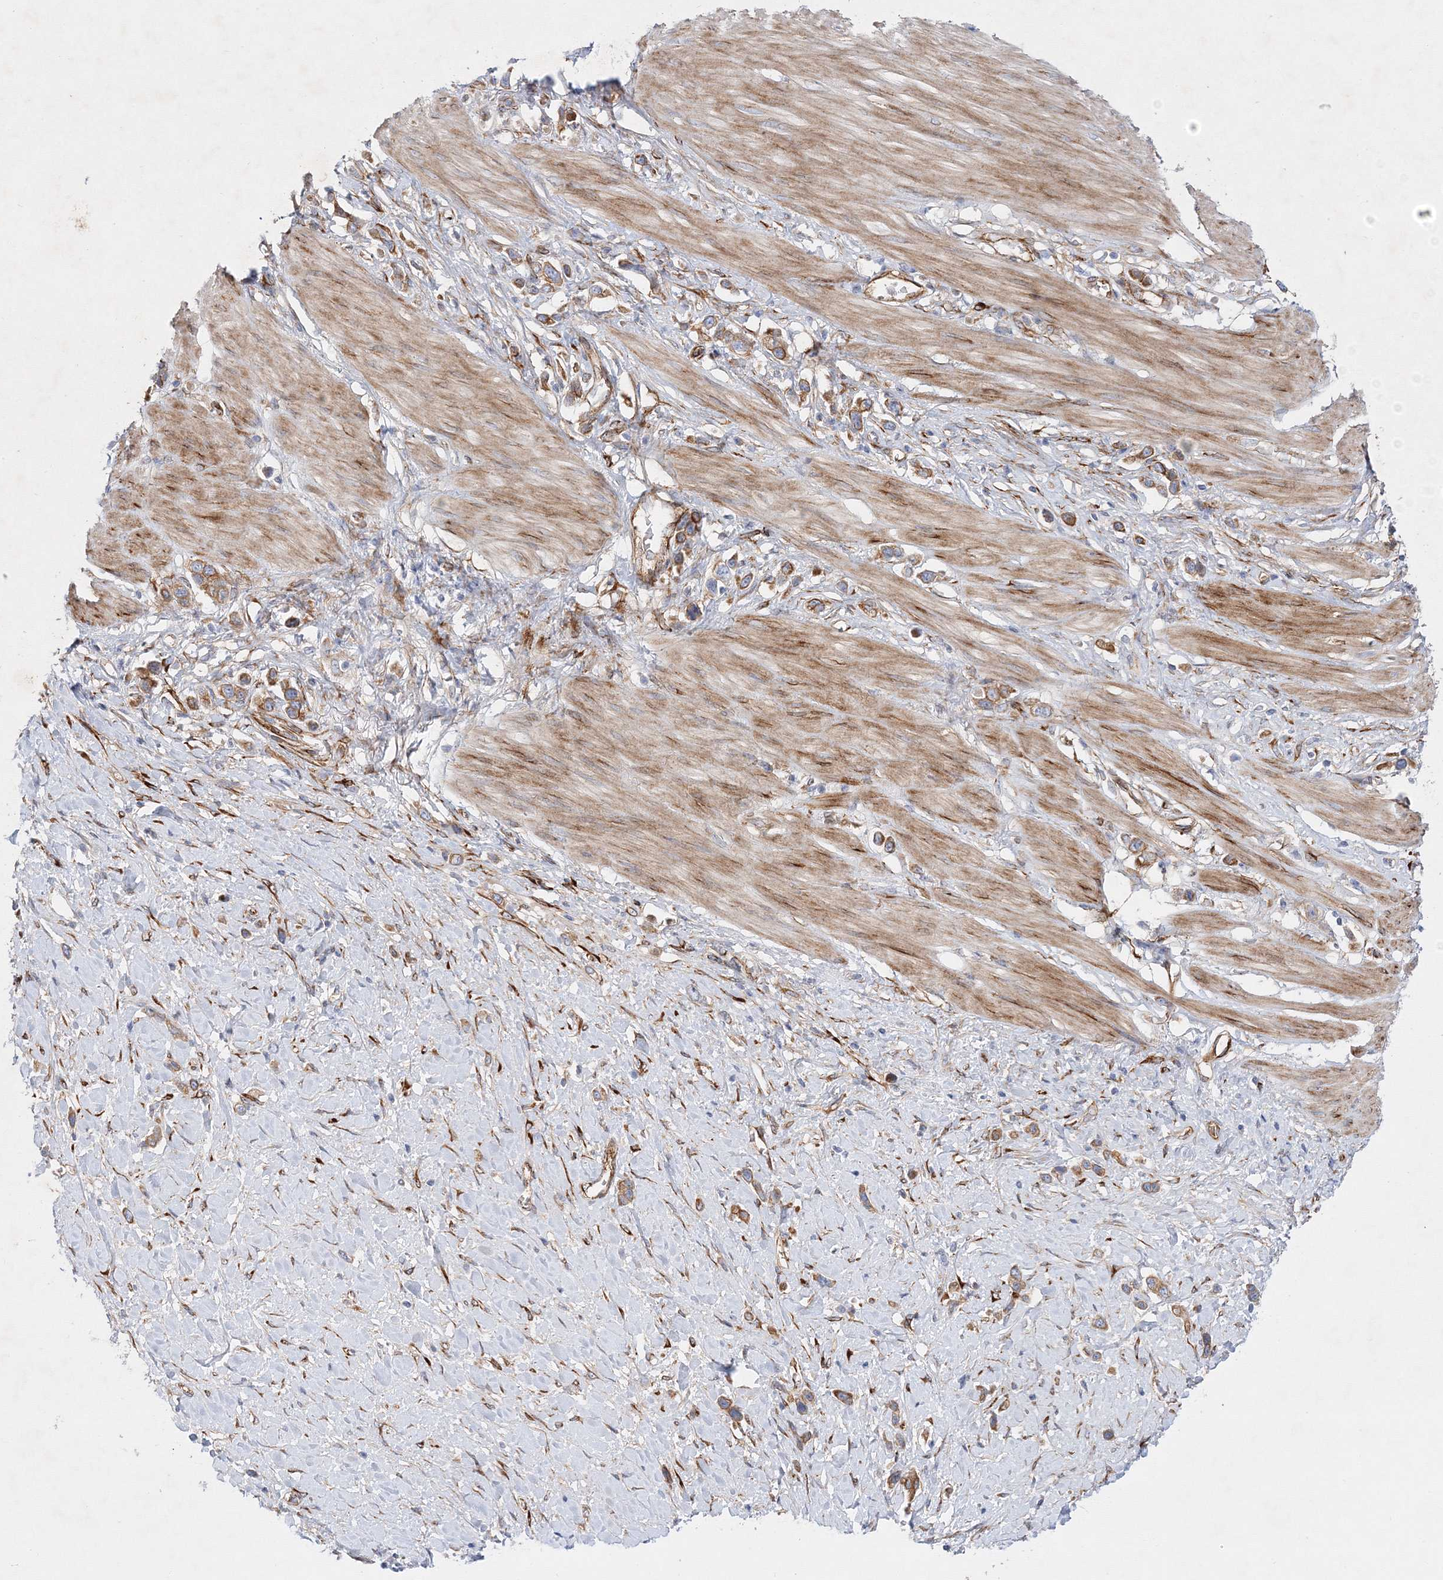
{"staining": {"intensity": "moderate", "quantity": ">75%", "location": "cytoplasmic/membranous"}, "tissue": "stomach cancer", "cell_type": "Tumor cells", "image_type": "cancer", "snomed": [{"axis": "morphology", "description": "Adenocarcinoma, NOS"}, {"axis": "topography", "description": "Stomach"}], "caption": "Approximately >75% of tumor cells in stomach cancer show moderate cytoplasmic/membranous protein expression as visualized by brown immunohistochemical staining.", "gene": "ZFYVE16", "patient": {"sex": "female", "age": 65}}